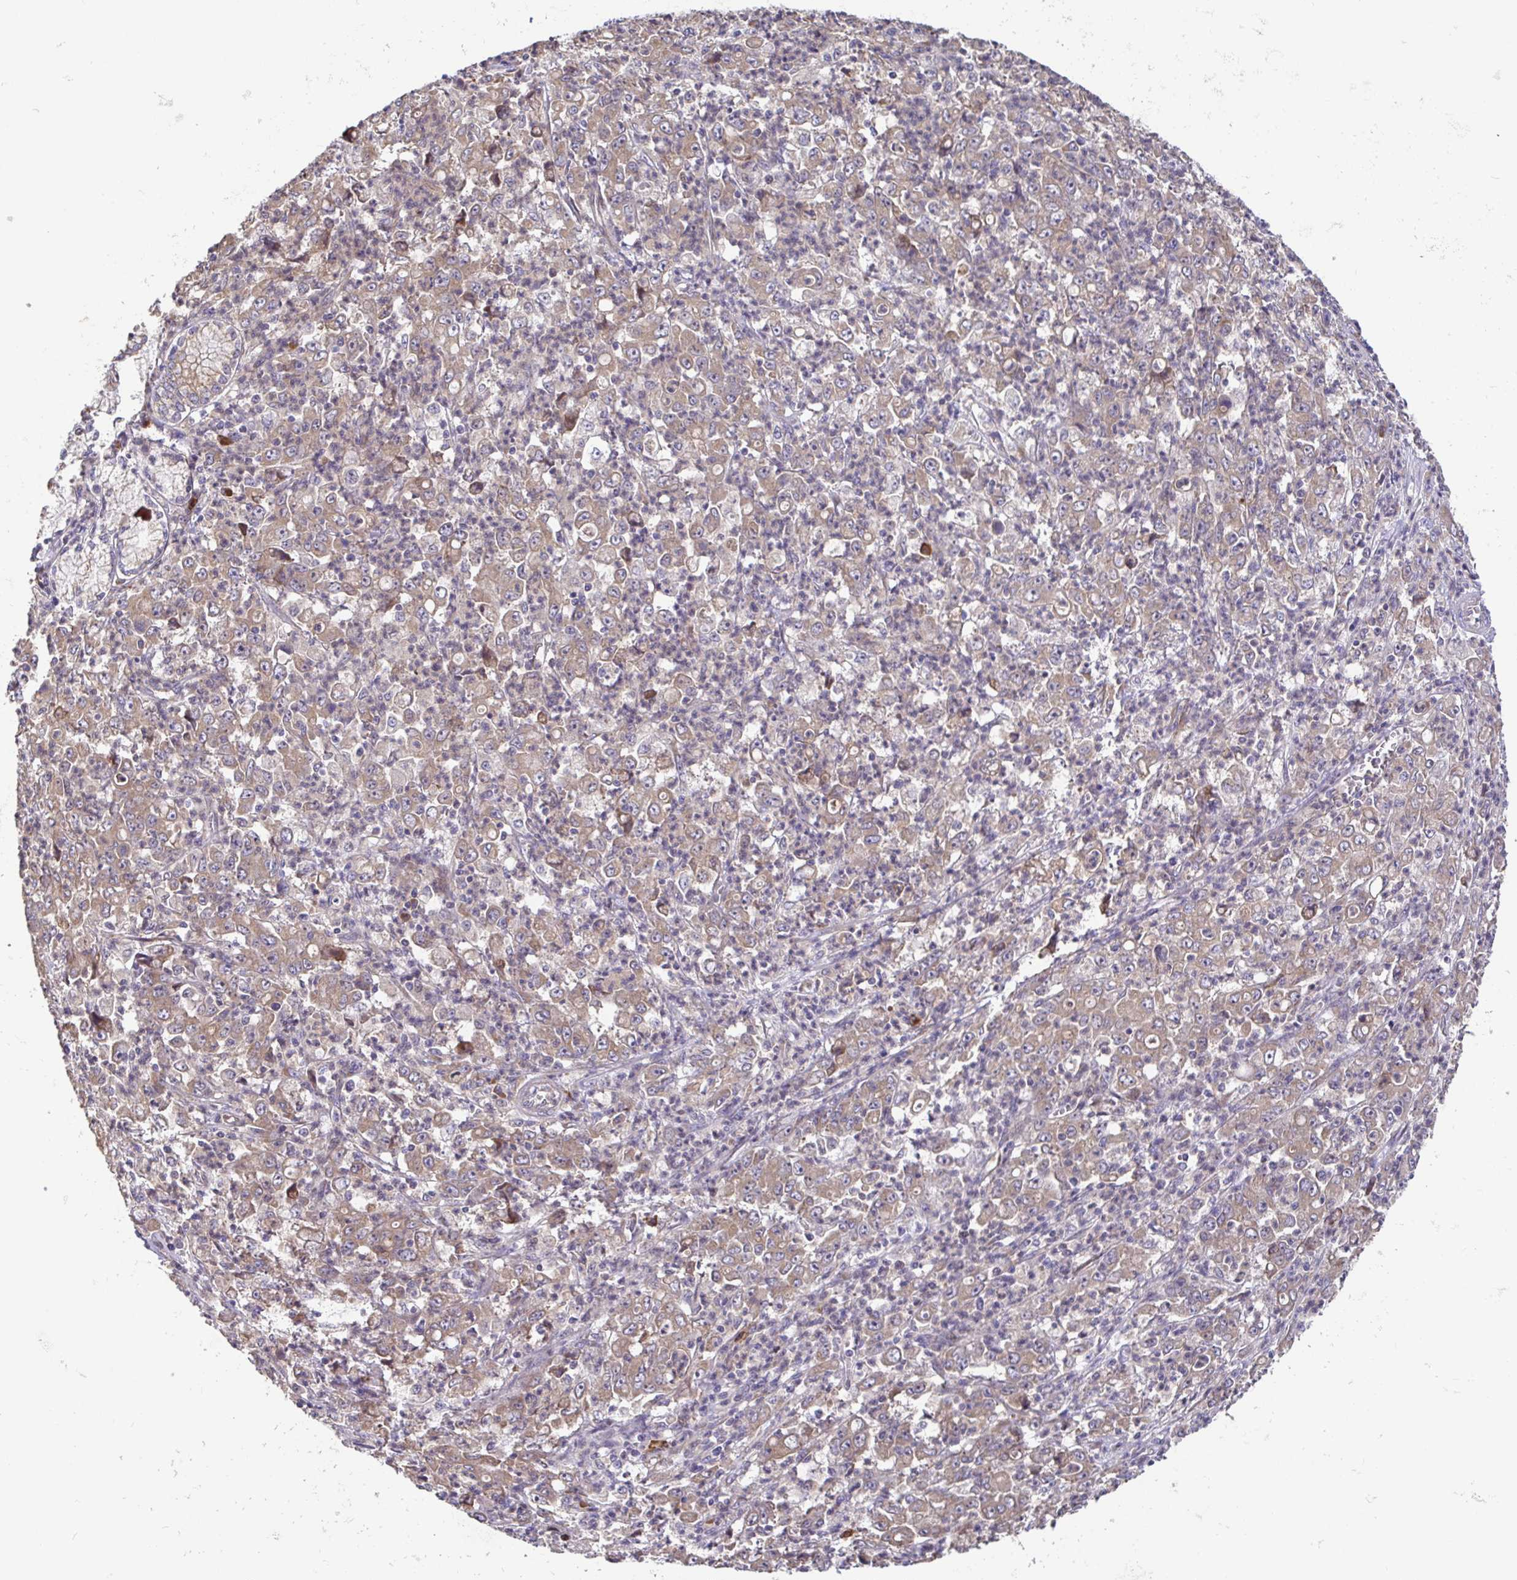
{"staining": {"intensity": "weak", "quantity": ">75%", "location": "cytoplasmic/membranous"}, "tissue": "stomach cancer", "cell_type": "Tumor cells", "image_type": "cancer", "snomed": [{"axis": "morphology", "description": "Adenocarcinoma, NOS"}, {"axis": "topography", "description": "Stomach, lower"}], "caption": "DAB immunohistochemical staining of adenocarcinoma (stomach) reveals weak cytoplasmic/membranous protein staining in approximately >75% of tumor cells.", "gene": "ELP1", "patient": {"sex": "female", "age": 71}}